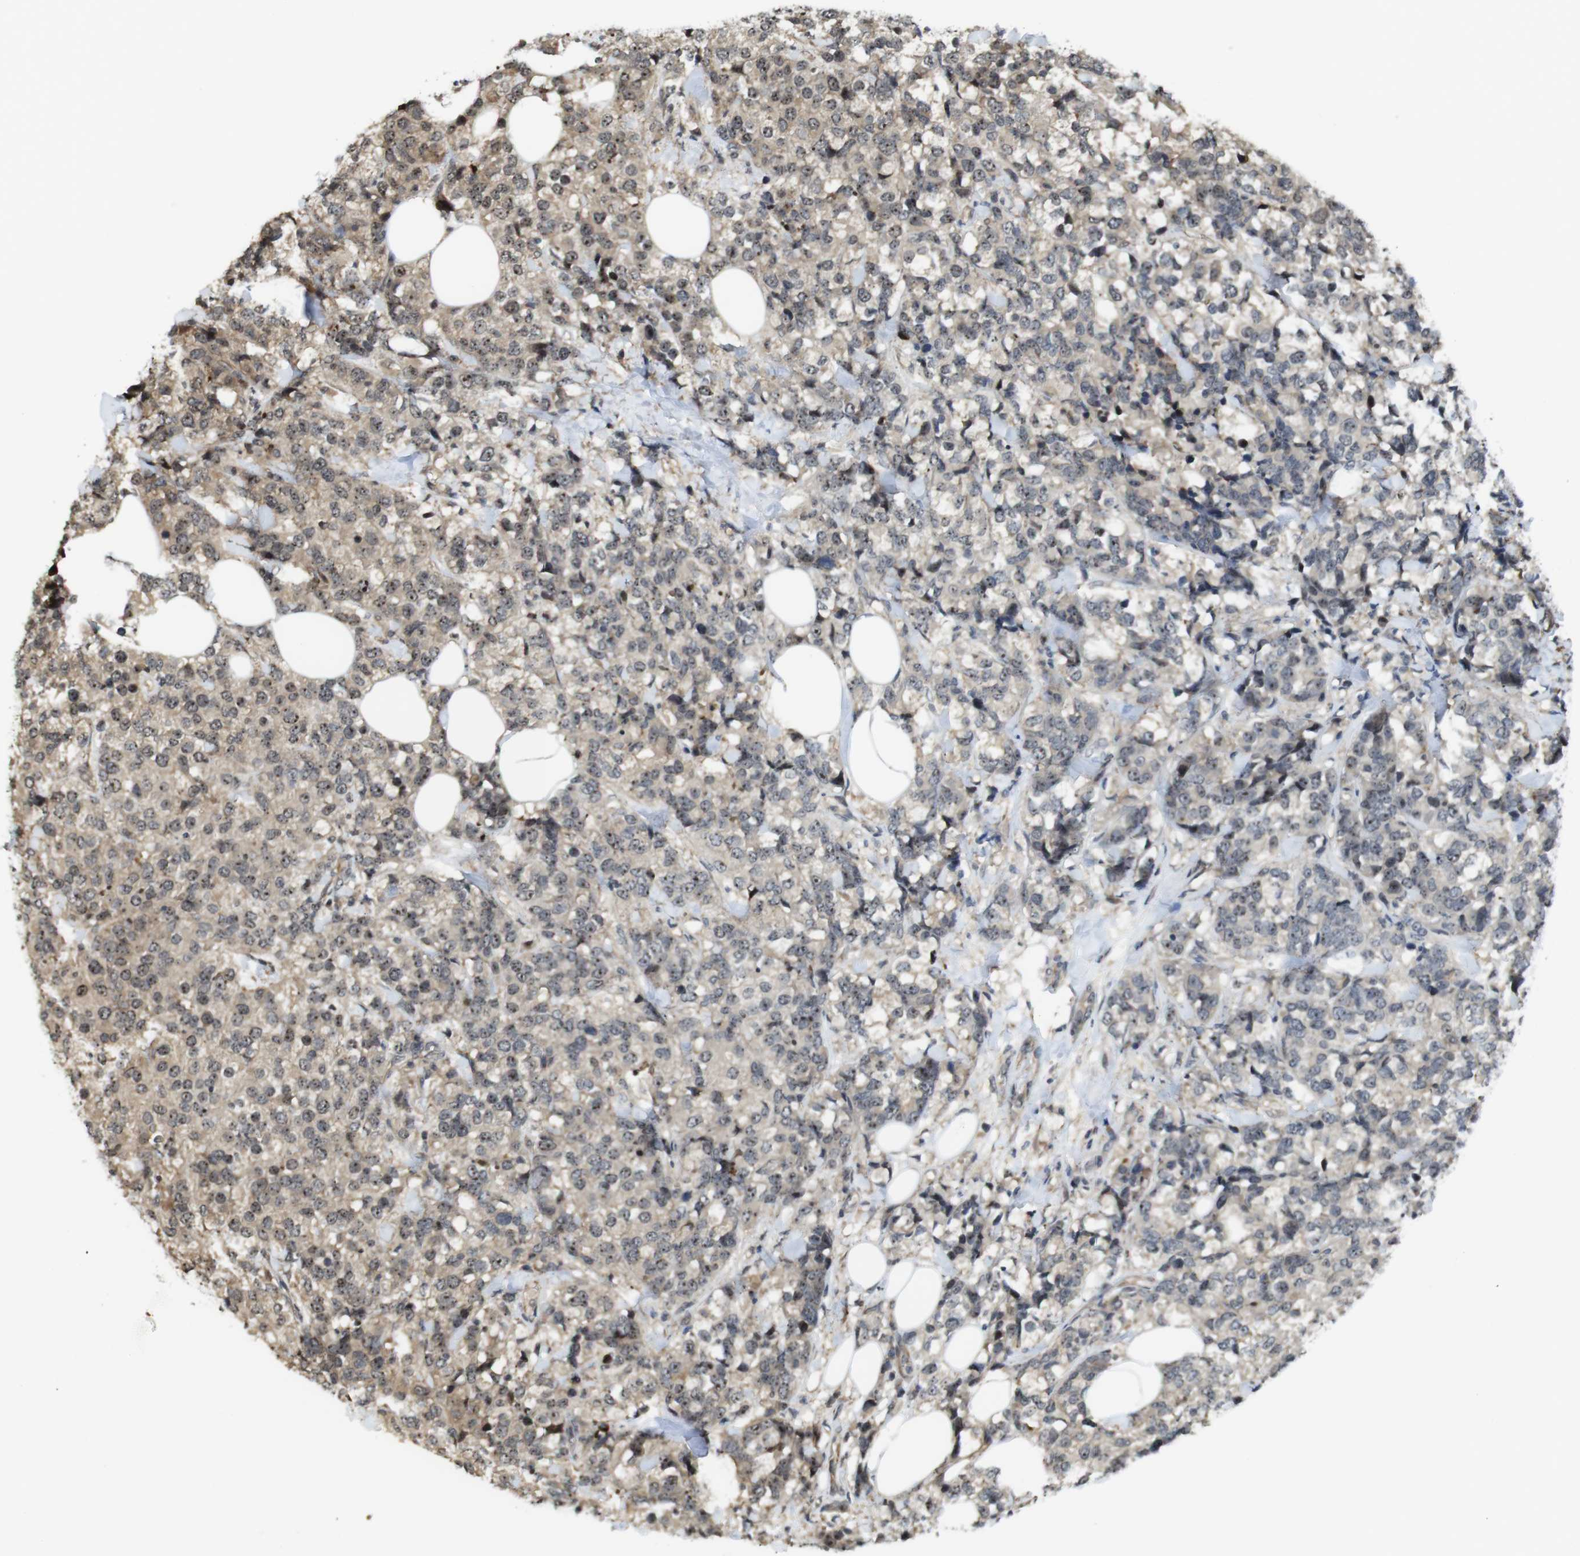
{"staining": {"intensity": "weak", "quantity": ">75%", "location": "cytoplasmic/membranous,nuclear"}, "tissue": "breast cancer", "cell_type": "Tumor cells", "image_type": "cancer", "snomed": [{"axis": "morphology", "description": "Lobular carcinoma"}, {"axis": "topography", "description": "Breast"}], "caption": "Human breast cancer (lobular carcinoma) stained with a protein marker exhibits weak staining in tumor cells.", "gene": "CC2D1A", "patient": {"sex": "female", "age": 59}}